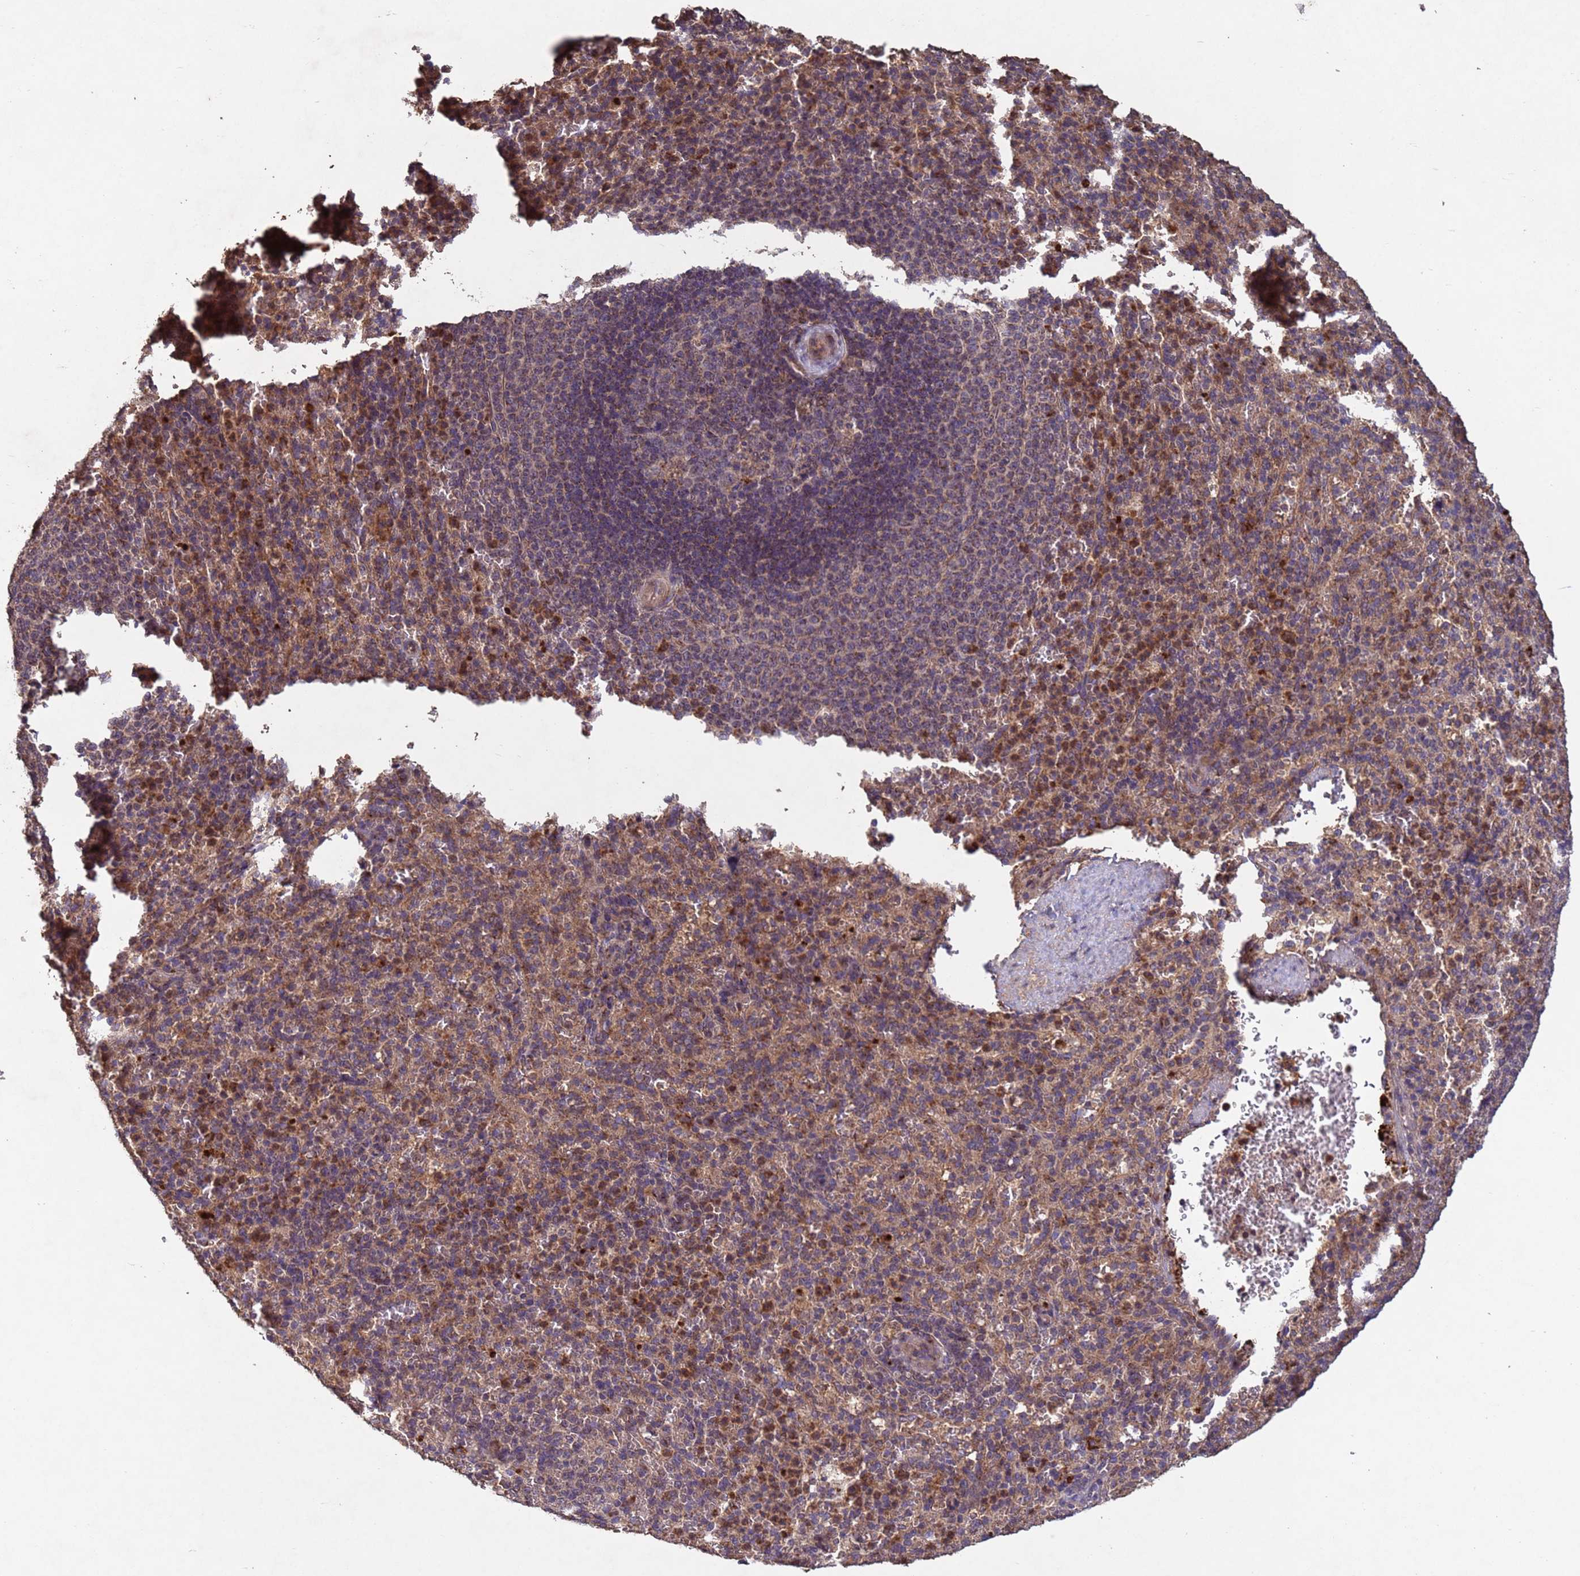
{"staining": {"intensity": "moderate", "quantity": "25%-75%", "location": "cytoplasmic/membranous"}, "tissue": "spleen", "cell_type": "Cells in red pulp", "image_type": "normal", "snomed": [{"axis": "morphology", "description": "Normal tissue, NOS"}, {"axis": "topography", "description": "Spleen"}], "caption": "An immunohistochemistry (IHC) micrograph of normal tissue is shown. Protein staining in brown labels moderate cytoplasmic/membranous positivity in spleen within cells in red pulp.", "gene": "FASTKD1", "patient": {"sex": "female", "age": 21}}